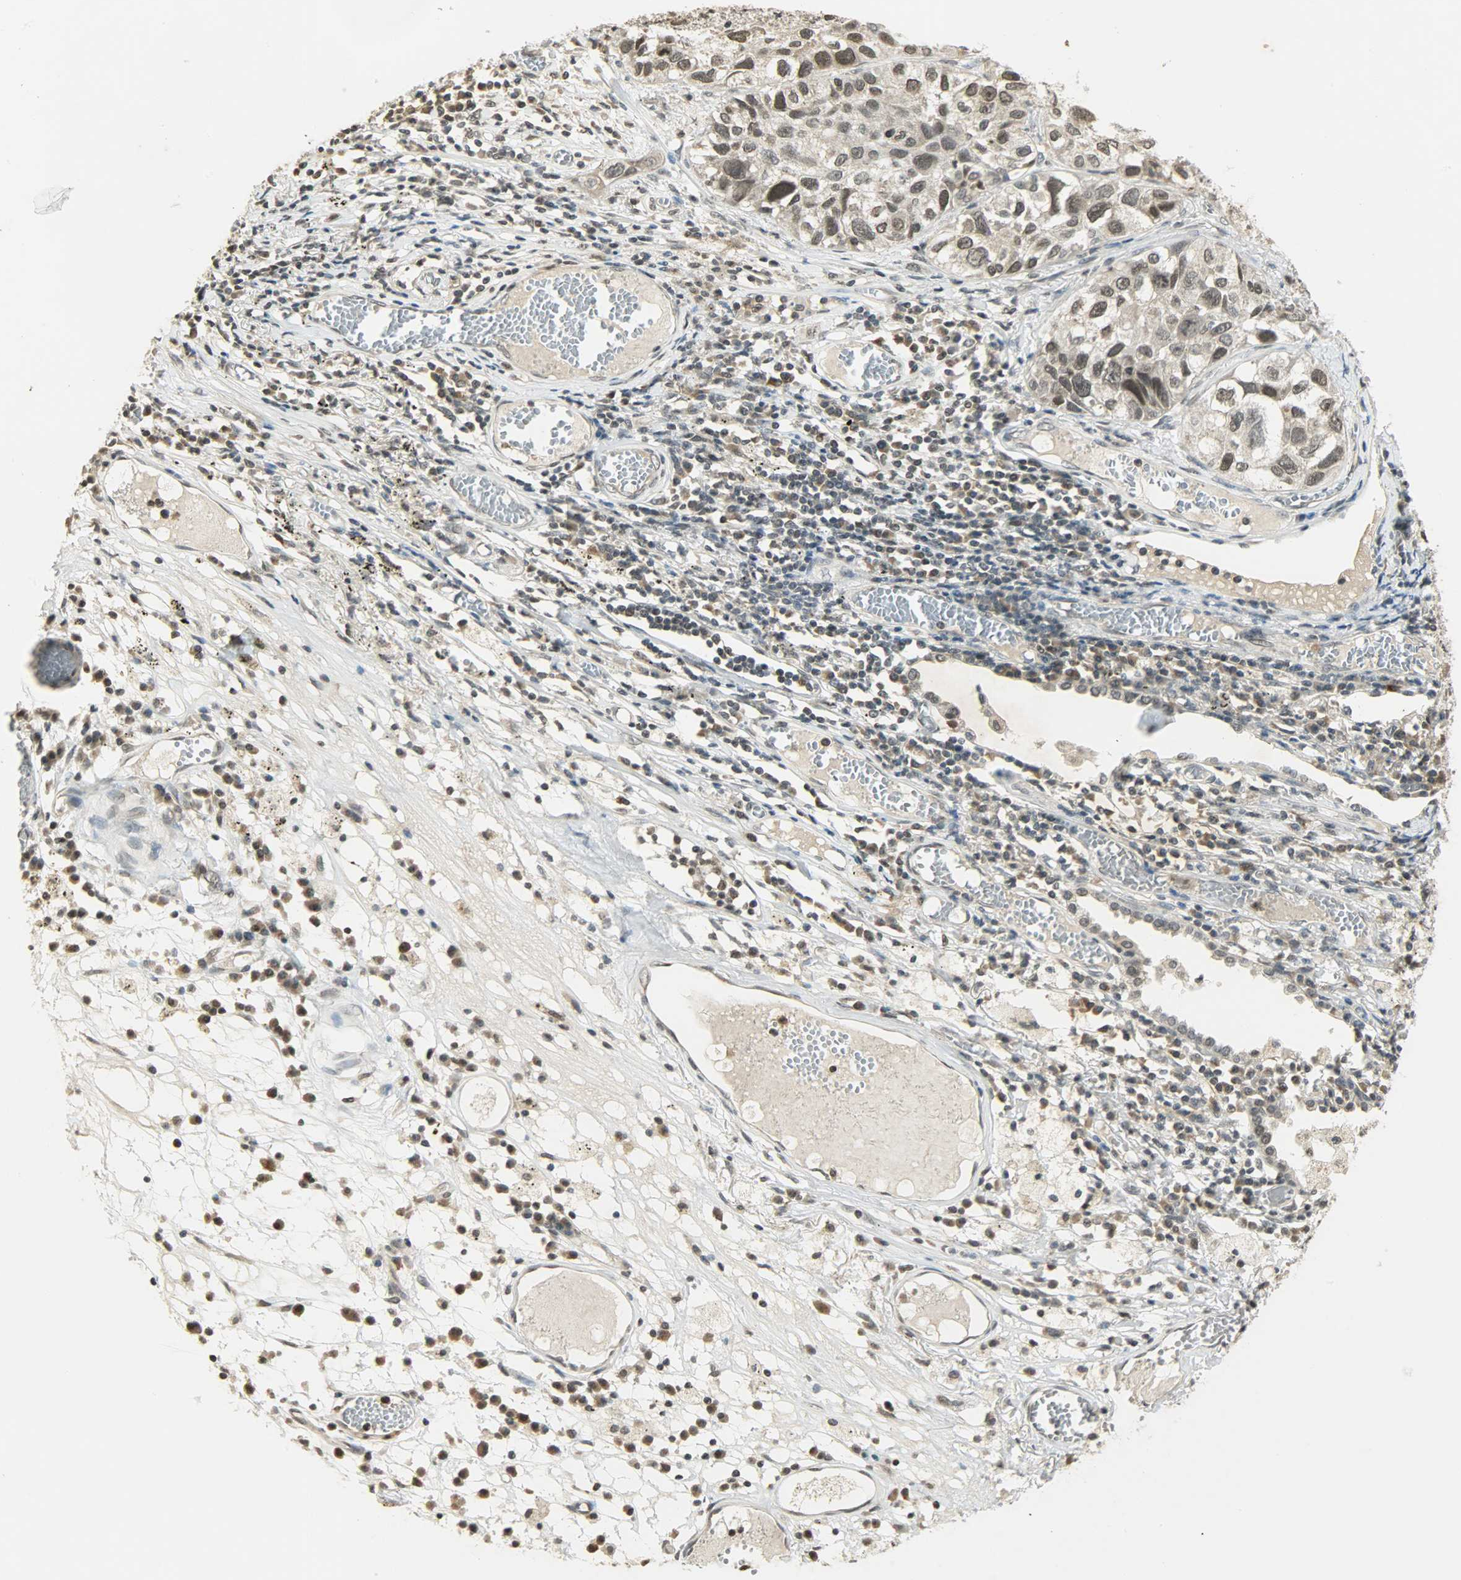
{"staining": {"intensity": "weak", "quantity": "25%-75%", "location": "nuclear"}, "tissue": "lung cancer", "cell_type": "Tumor cells", "image_type": "cancer", "snomed": [{"axis": "morphology", "description": "Squamous cell carcinoma, NOS"}, {"axis": "topography", "description": "Lung"}], "caption": "Protein expression analysis of lung squamous cell carcinoma demonstrates weak nuclear staining in approximately 25%-75% of tumor cells.", "gene": "SMARCA5", "patient": {"sex": "male", "age": 71}}